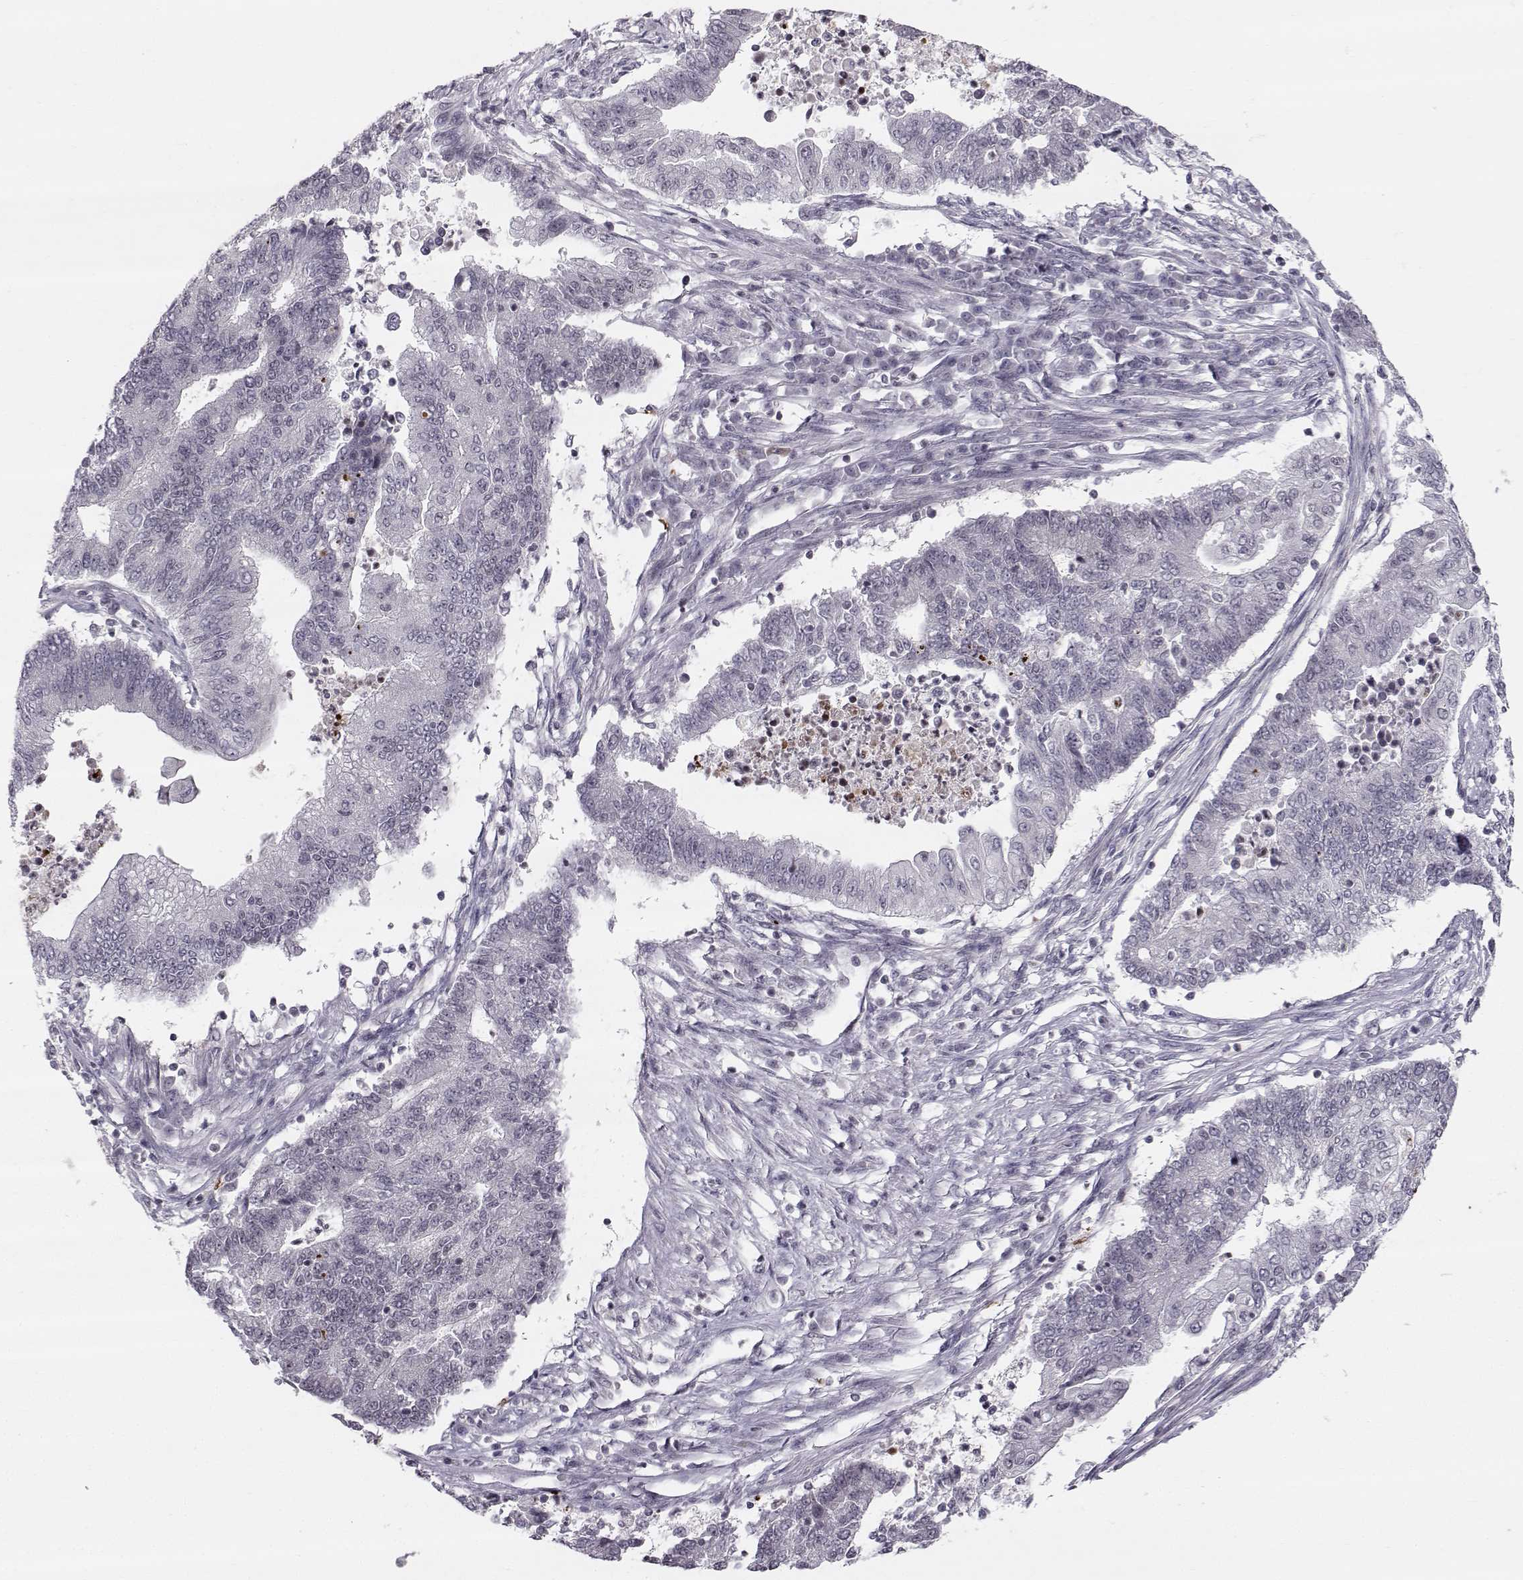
{"staining": {"intensity": "negative", "quantity": "none", "location": "none"}, "tissue": "endometrial cancer", "cell_type": "Tumor cells", "image_type": "cancer", "snomed": [{"axis": "morphology", "description": "Adenocarcinoma, NOS"}, {"axis": "topography", "description": "Uterus"}, {"axis": "topography", "description": "Endometrium"}], "caption": "Immunohistochemical staining of human endometrial cancer (adenocarcinoma) shows no significant positivity in tumor cells. (Immunohistochemistry (ihc), brightfield microscopy, high magnification).", "gene": "MARCHF4", "patient": {"sex": "female", "age": 54}}